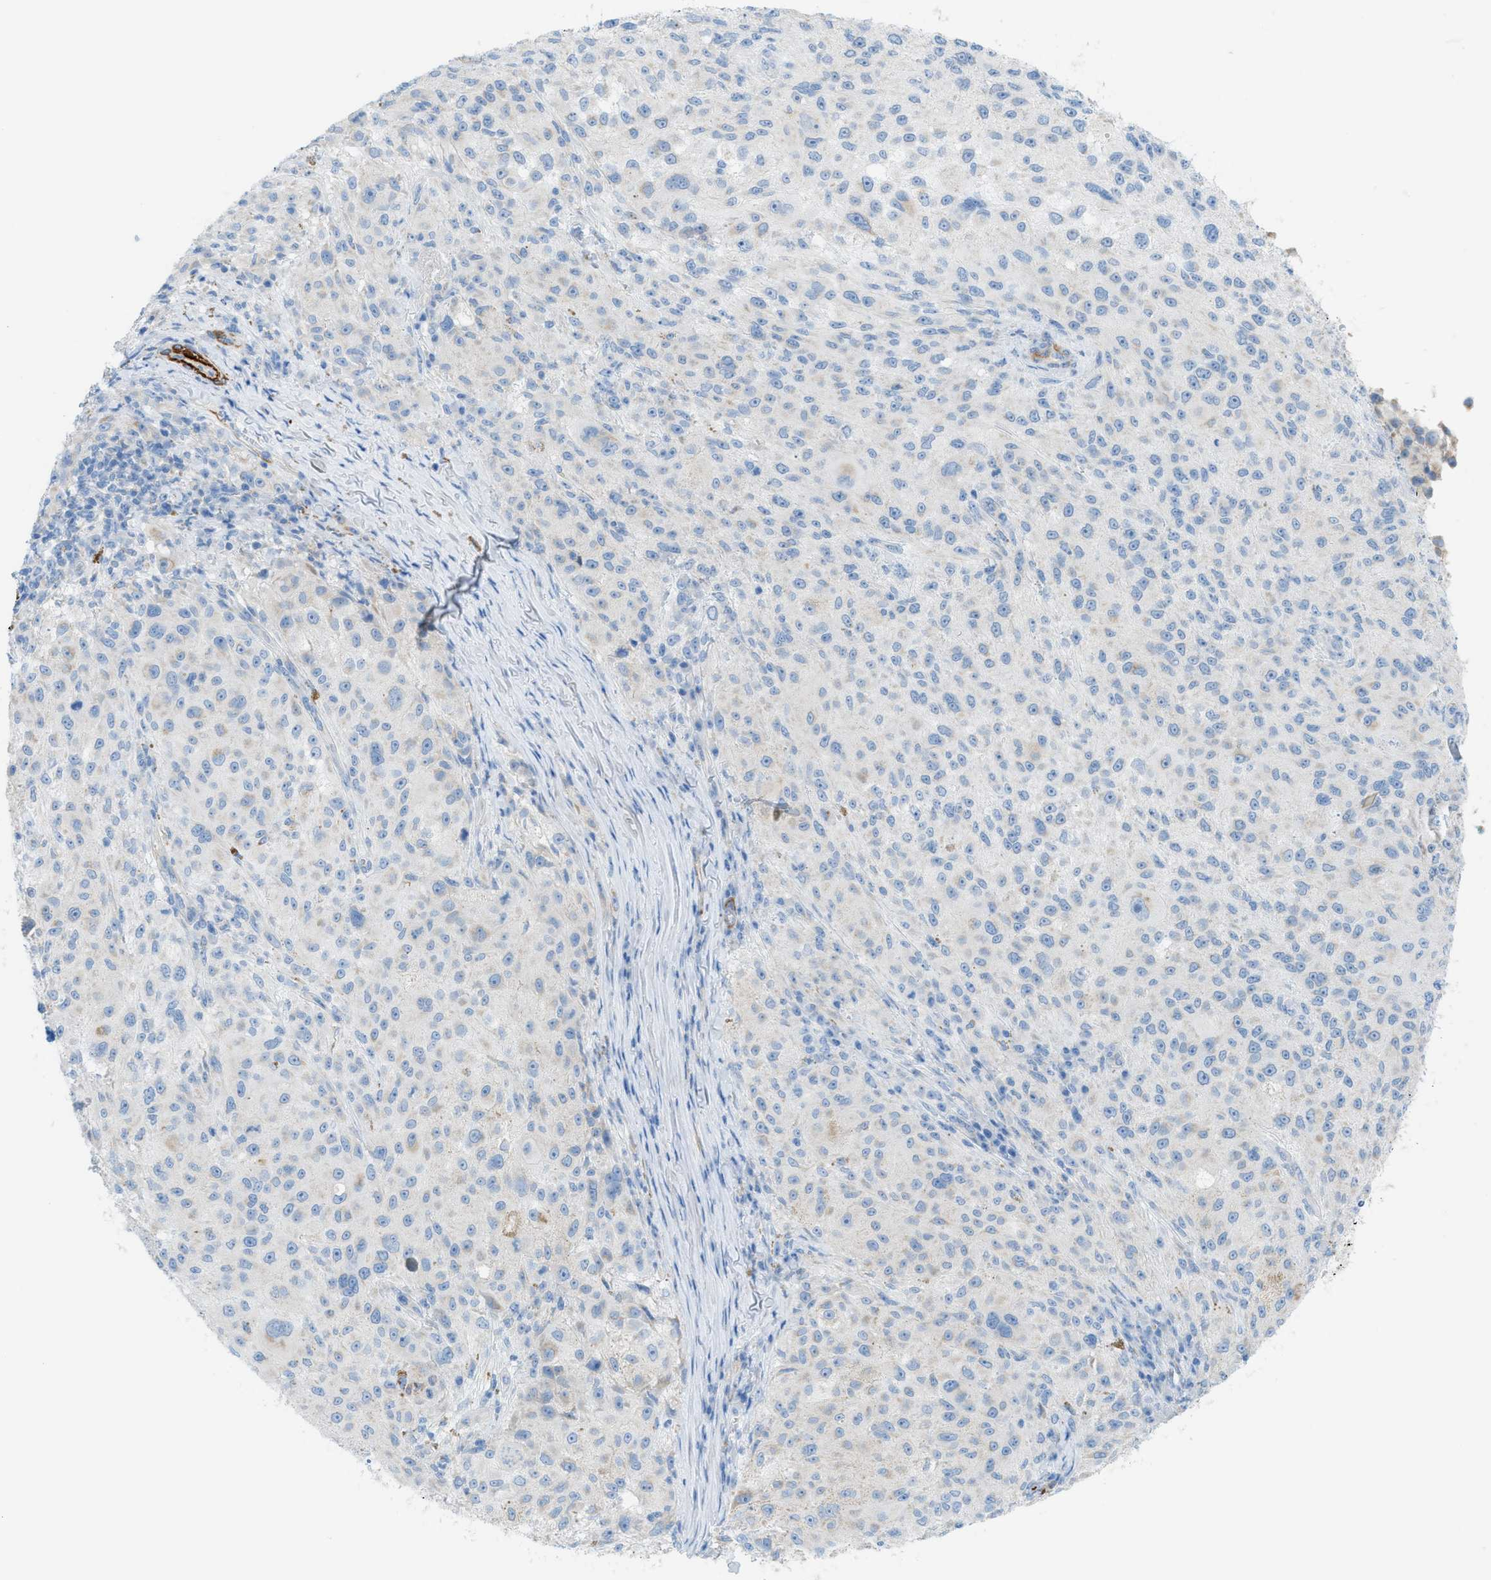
{"staining": {"intensity": "negative", "quantity": "none", "location": "none"}, "tissue": "melanoma", "cell_type": "Tumor cells", "image_type": "cancer", "snomed": [{"axis": "morphology", "description": "Necrosis, NOS"}, {"axis": "morphology", "description": "Malignant melanoma, NOS"}, {"axis": "topography", "description": "Skin"}], "caption": "This is a photomicrograph of IHC staining of malignant melanoma, which shows no positivity in tumor cells.", "gene": "MYH11", "patient": {"sex": "female", "age": 87}}